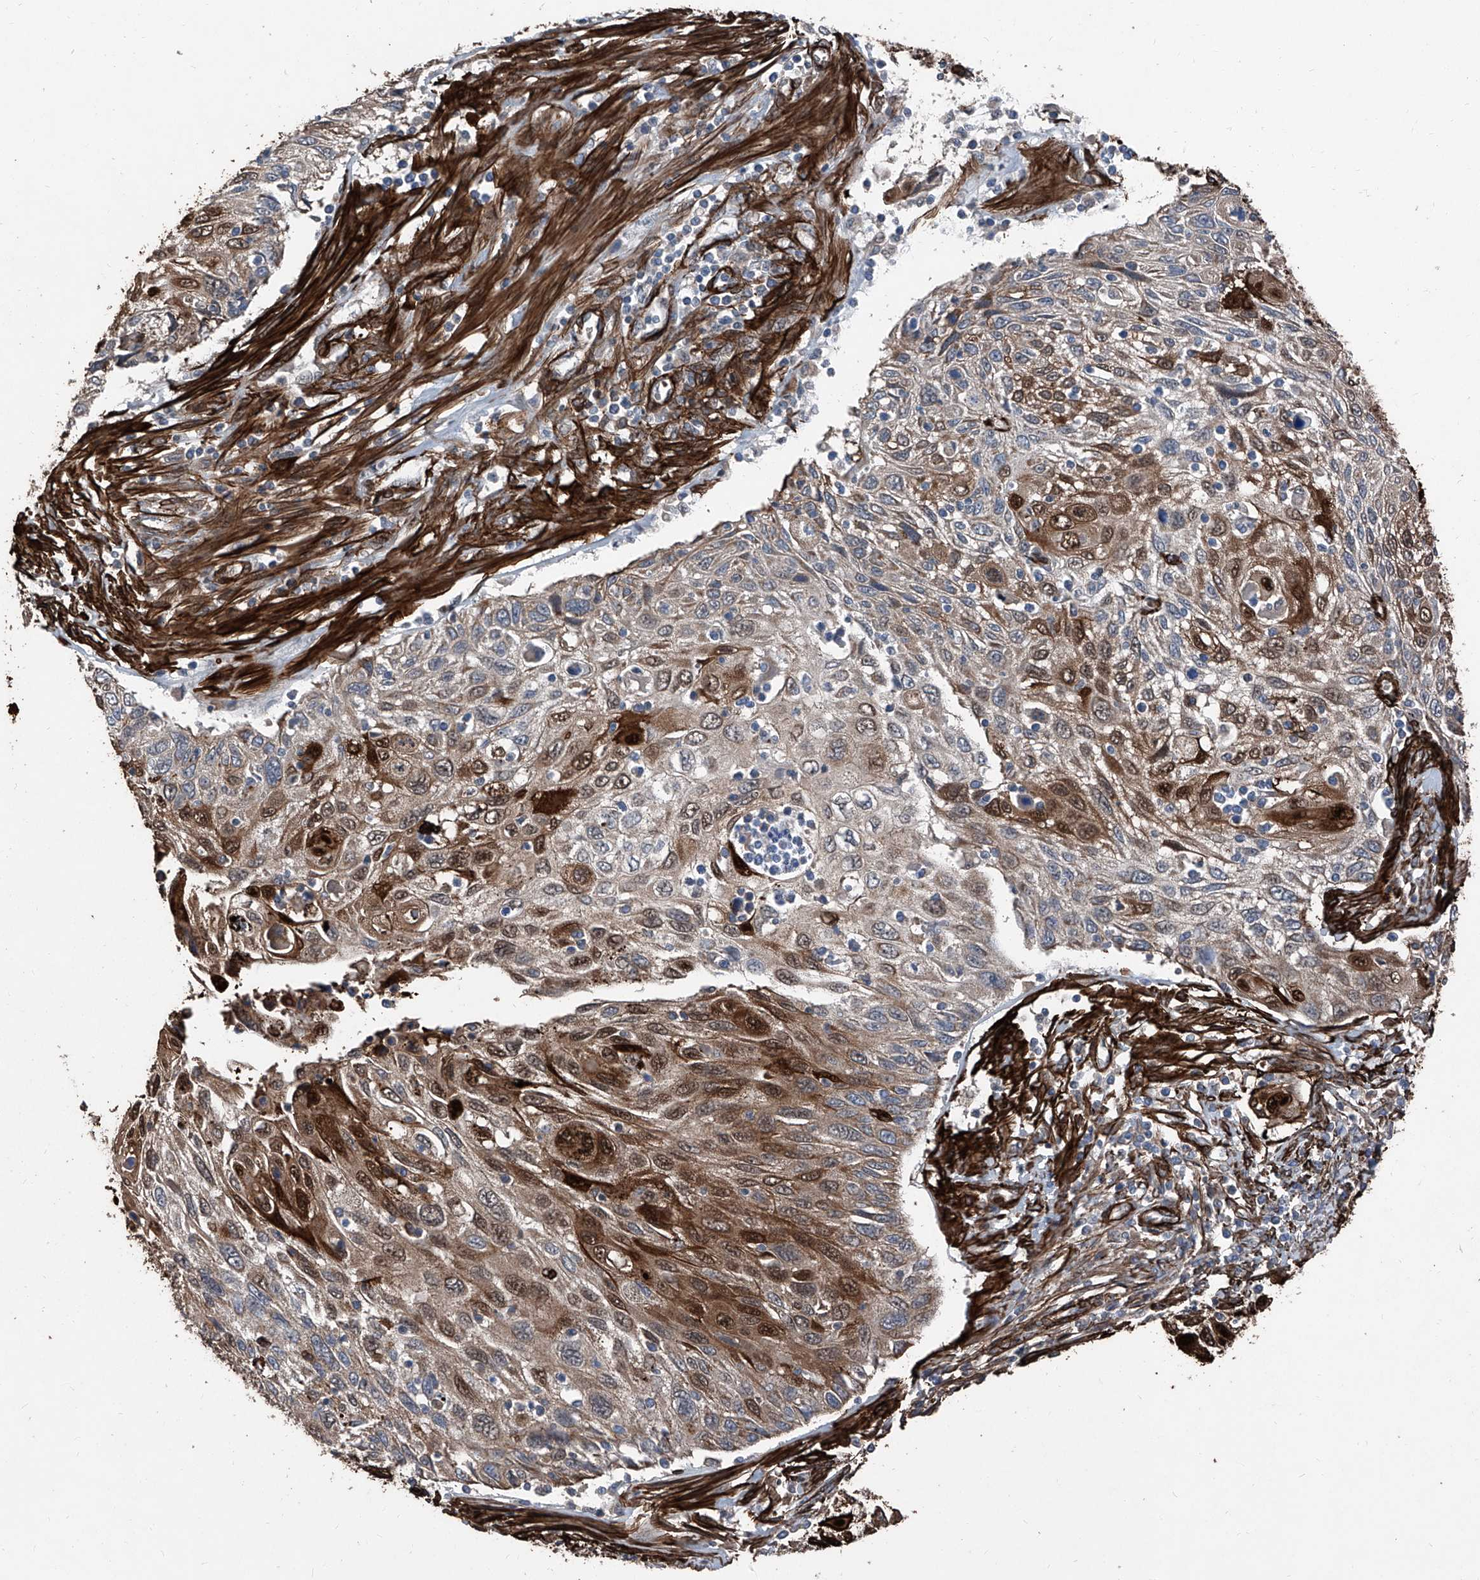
{"staining": {"intensity": "strong", "quantity": "25%-75%", "location": "cytoplasmic/membranous,nuclear"}, "tissue": "cervical cancer", "cell_type": "Tumor cells", "image_type": "cancer", "snomed": [{"axis": "morphology", "description": "Squamous cell carcinoma, NOS"}, {"axis": "topography", "description": "Cervix"}], "caption": "Strong cytoplasmic/membranous and nuclear staining for a protein is identified in about 25%-75% of tumor cells of cervical cancer (squamous cell carcinoma) using immunohistochemistry.", "gene": "COA7", "patient": {"sex": "female", "age": 70}}